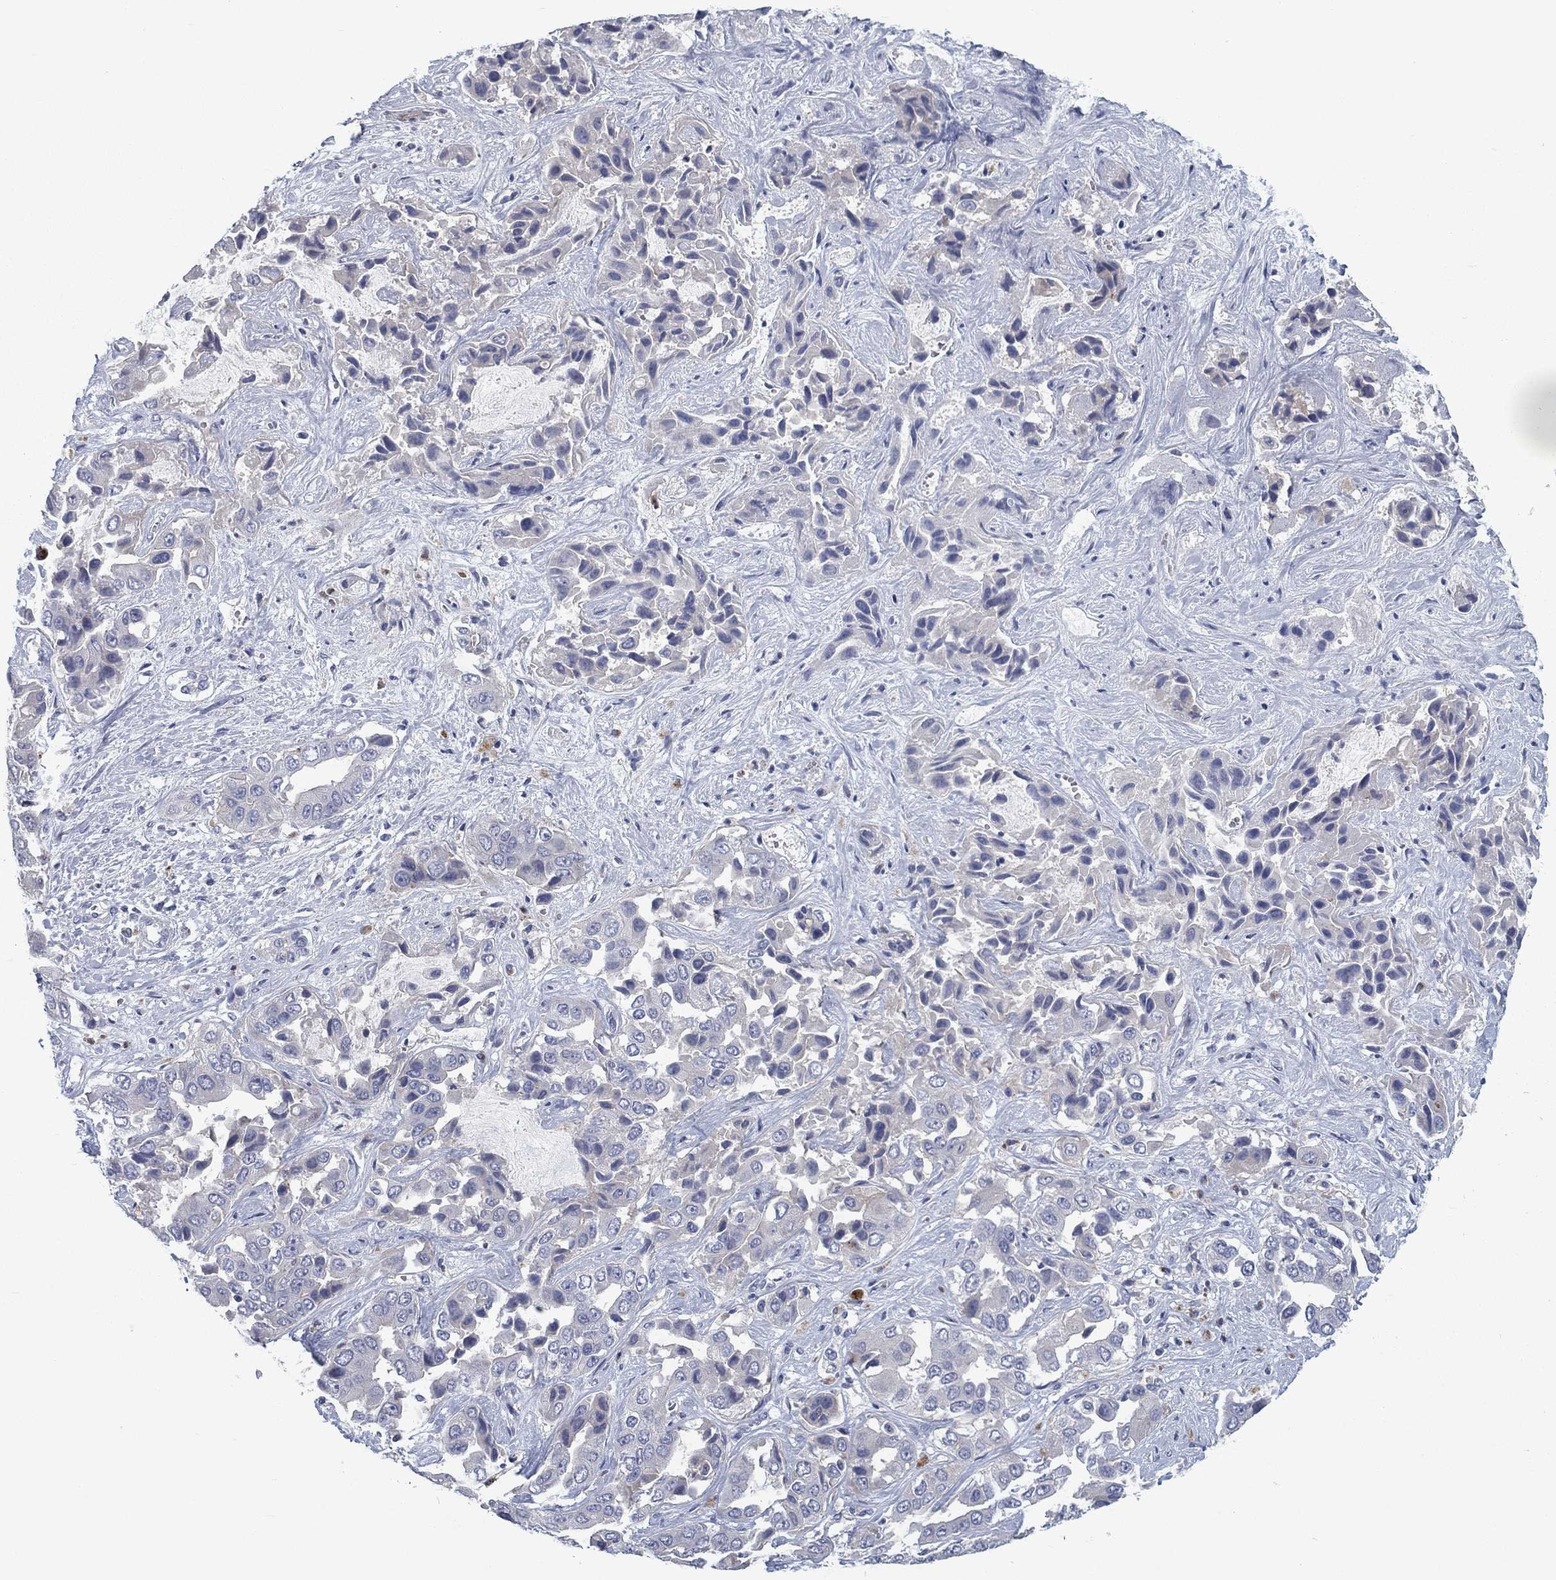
{"staining": {"intensity": "negative", "quantity": "none", "location": "none"}, "tissue": "liver cancer", "cell_type": "Tumor cells", "image_type": "cancer", "snomed": [{"axis": "morphology", "description": "Cholangiocarcinoma"}, {"axis": "topography", "description": "Liver"}], "caption": "There is no significant staining in tumor cells of liver cancer.", "gene": "KIF15", "patient": {"sex": "female", "age": 52}}